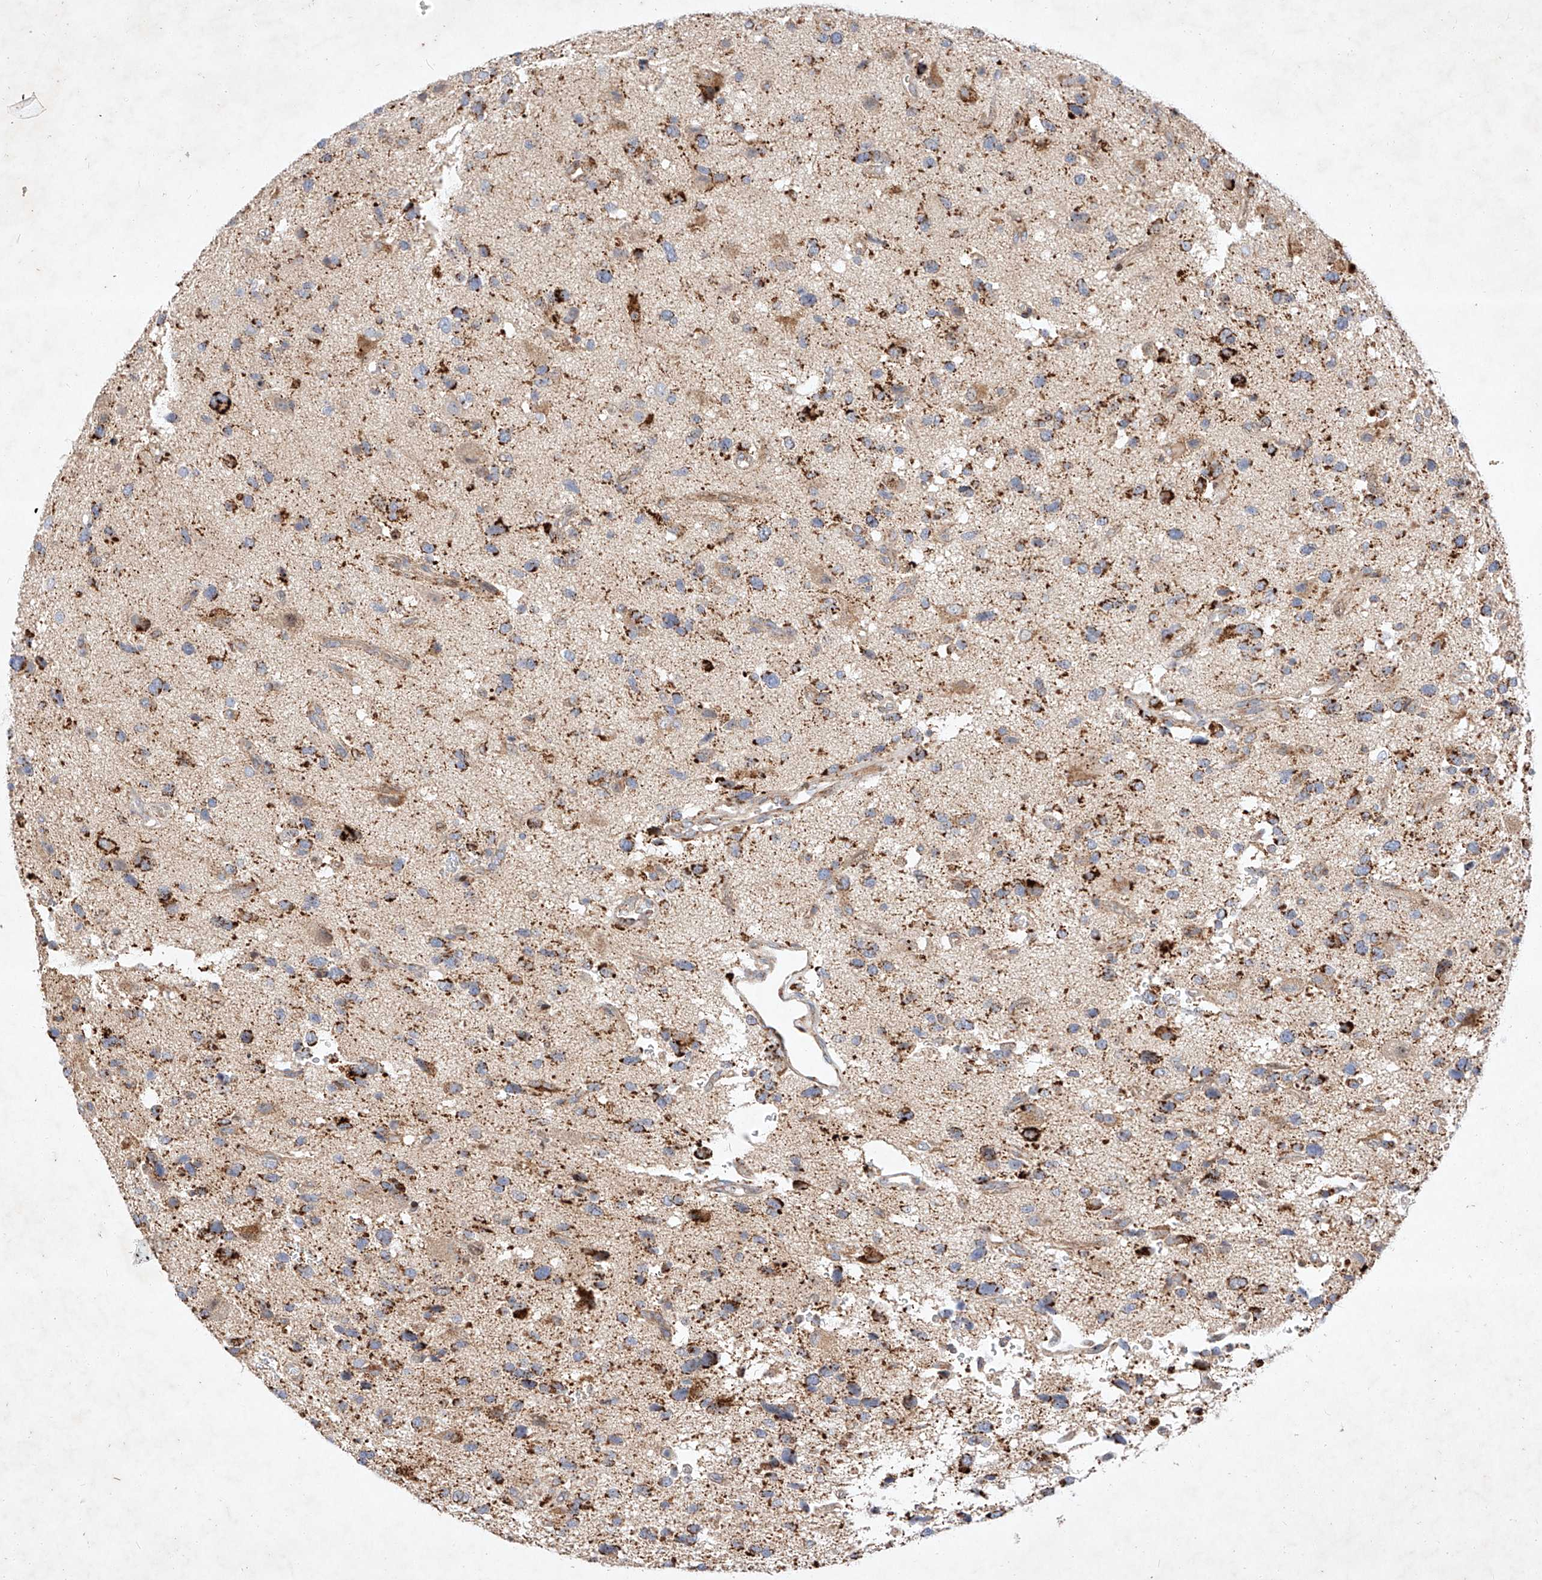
{"staining": {"intensity": "moderate", "quantity": "25%-75%", "location": "cytoplasmic/membranous"}, "tissue": "glioma", "cell_type": "Tumor cells", "image_type": "cancer", "snomed": [{"axis": "morphology", "description": "Glioma, malignant, High grade"}, {"axis": "topography", "description": "Brain"}], "caption": "A brown stain shows moderate cytoplasmic/membranous staining of a protein in glioma tumor cells. (Stains: DAB in brown, nuclei in blue, Microscopy: brightfield microscopy at high magnification).", "gene": "OSGEPL1", "patient": {"sex": "male", "age": 33}}